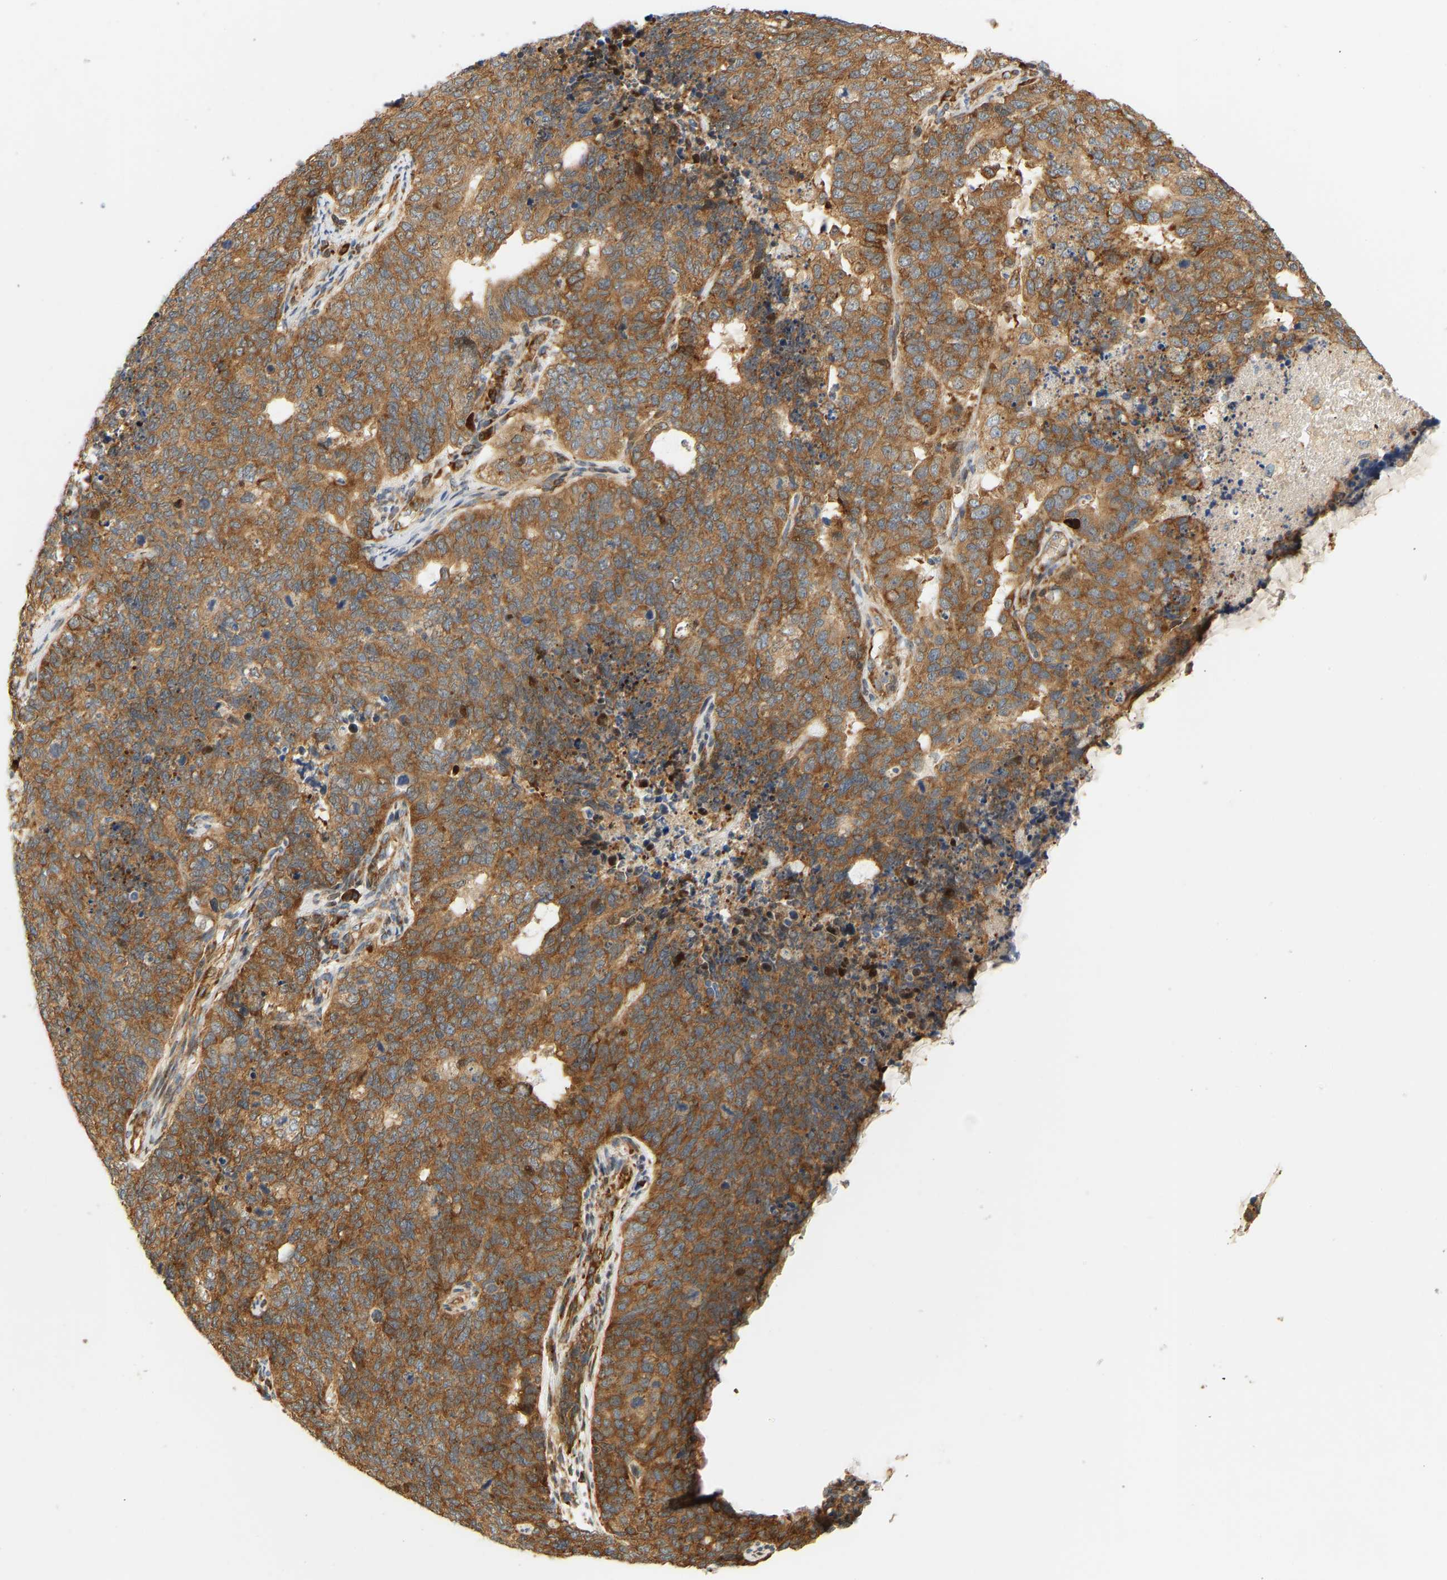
{"staining": {"intensity": "moderate", "quantity": ">75%", "location": "cytoplasmic/membranous"}, "tissue": "cervical cancer", "cell_type": "Tumor cells", "image_type": "cancer", "snomed": [{"axis": "morphology", "description": "Squamous cell carcinoma, NOS"}, {"axis": "topography", "description": "Cervix"}], "caption": "Moderate cytoplasmic/membranous positivity is identified in approximately >75% of tumor cells in cervical cancer (squamous cell carcinoma).", "gene": "RPS14", "patient": {"sex": "female", "age": 63}}